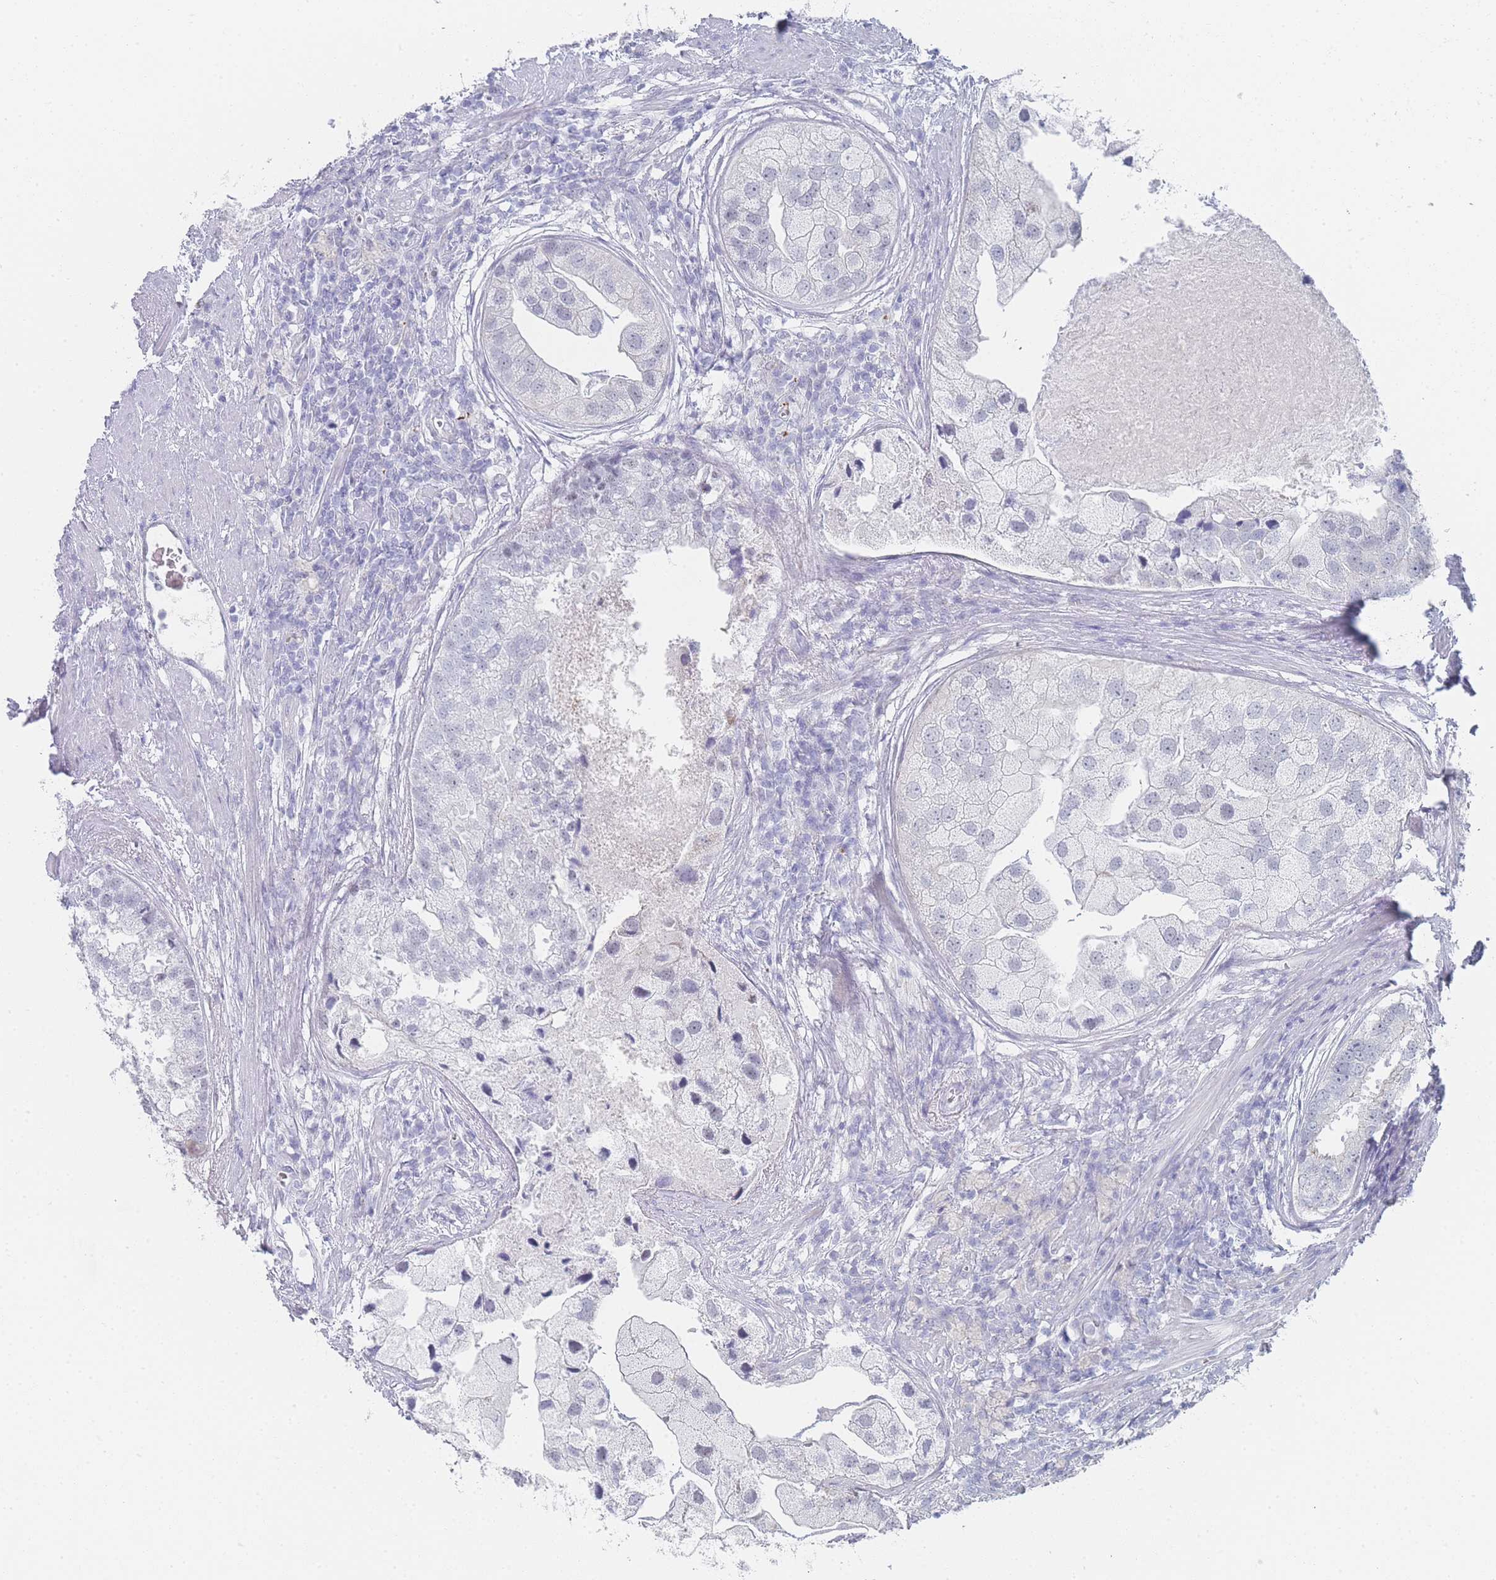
{"staining": {"intensity": "negative", "quantity": "none", "location": "none"}, "tissue": "prostate cancer", "cell_type": "Tumor cells", "image_type": "cancer", "snomed": [{"axis": "morphology", "description": "Adenocarcinoma, High grade"}, {"axis": "topography", "description": "Prostate"}], "caption": "Protein analysis of prostate high-grade adenocarcinoma reveals no significant expression in tumor cells. (Brightfield microscopy of DAB immunohistochemistry (IHC) at high magnification).", "gene": "IMPG1", "patient": {"sex": "male", "age": 62}}